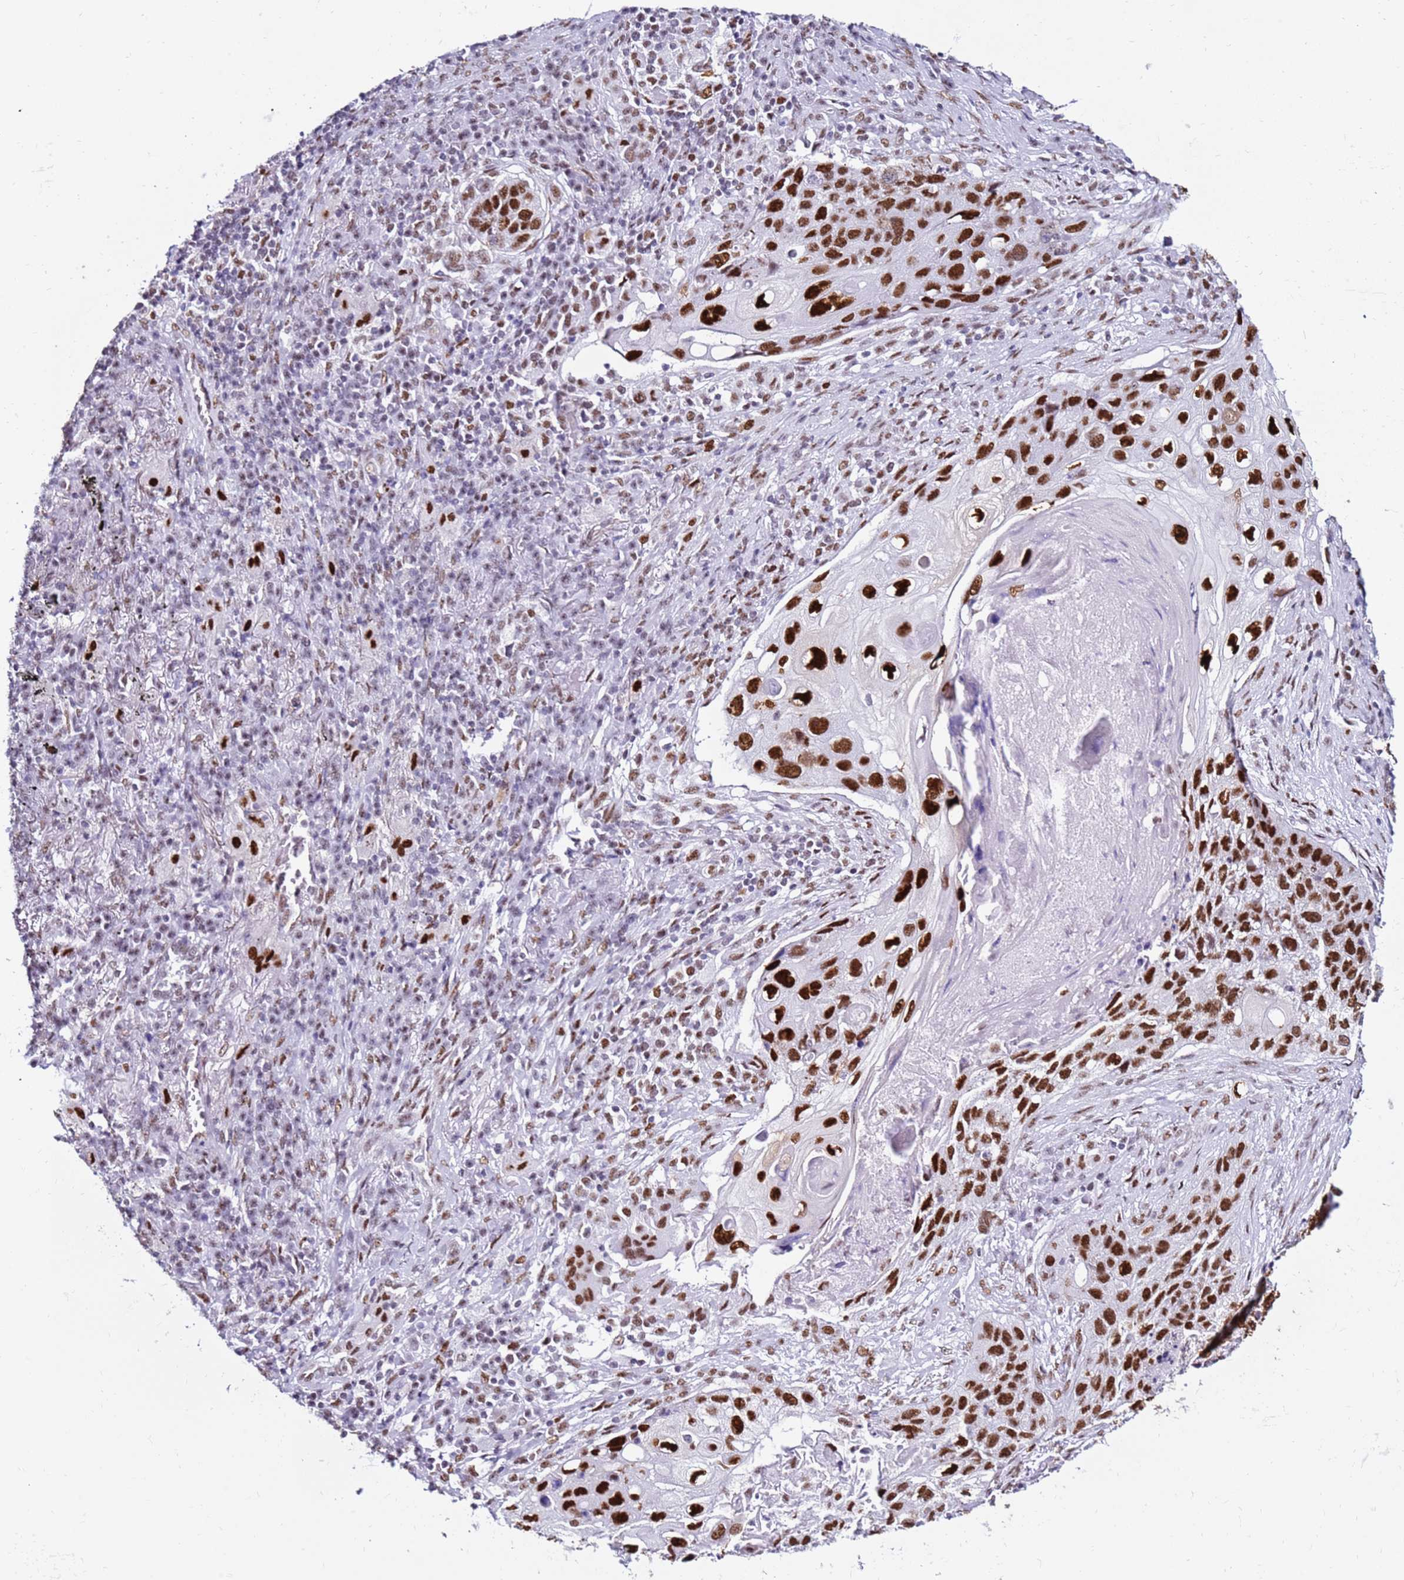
{"staining": {"intensity": "strong", "quantity": ">75%", "location": "nuclear"}, "tissue": "lung cancer", "cell_type": "Tumor cells", "image_type": "cancer", "snomed": [{"axis": "morphology", "description": "Squamous cell carcinoma, NOS"}, {"axis": "topography", "description": "Lung"}], "caption": "Lung cancer stained with IHC shows strong nuclear staining in about >75% of tumor cells.", "gene": "KPNA4", "patient": {"sex": "female", "age": 63}}